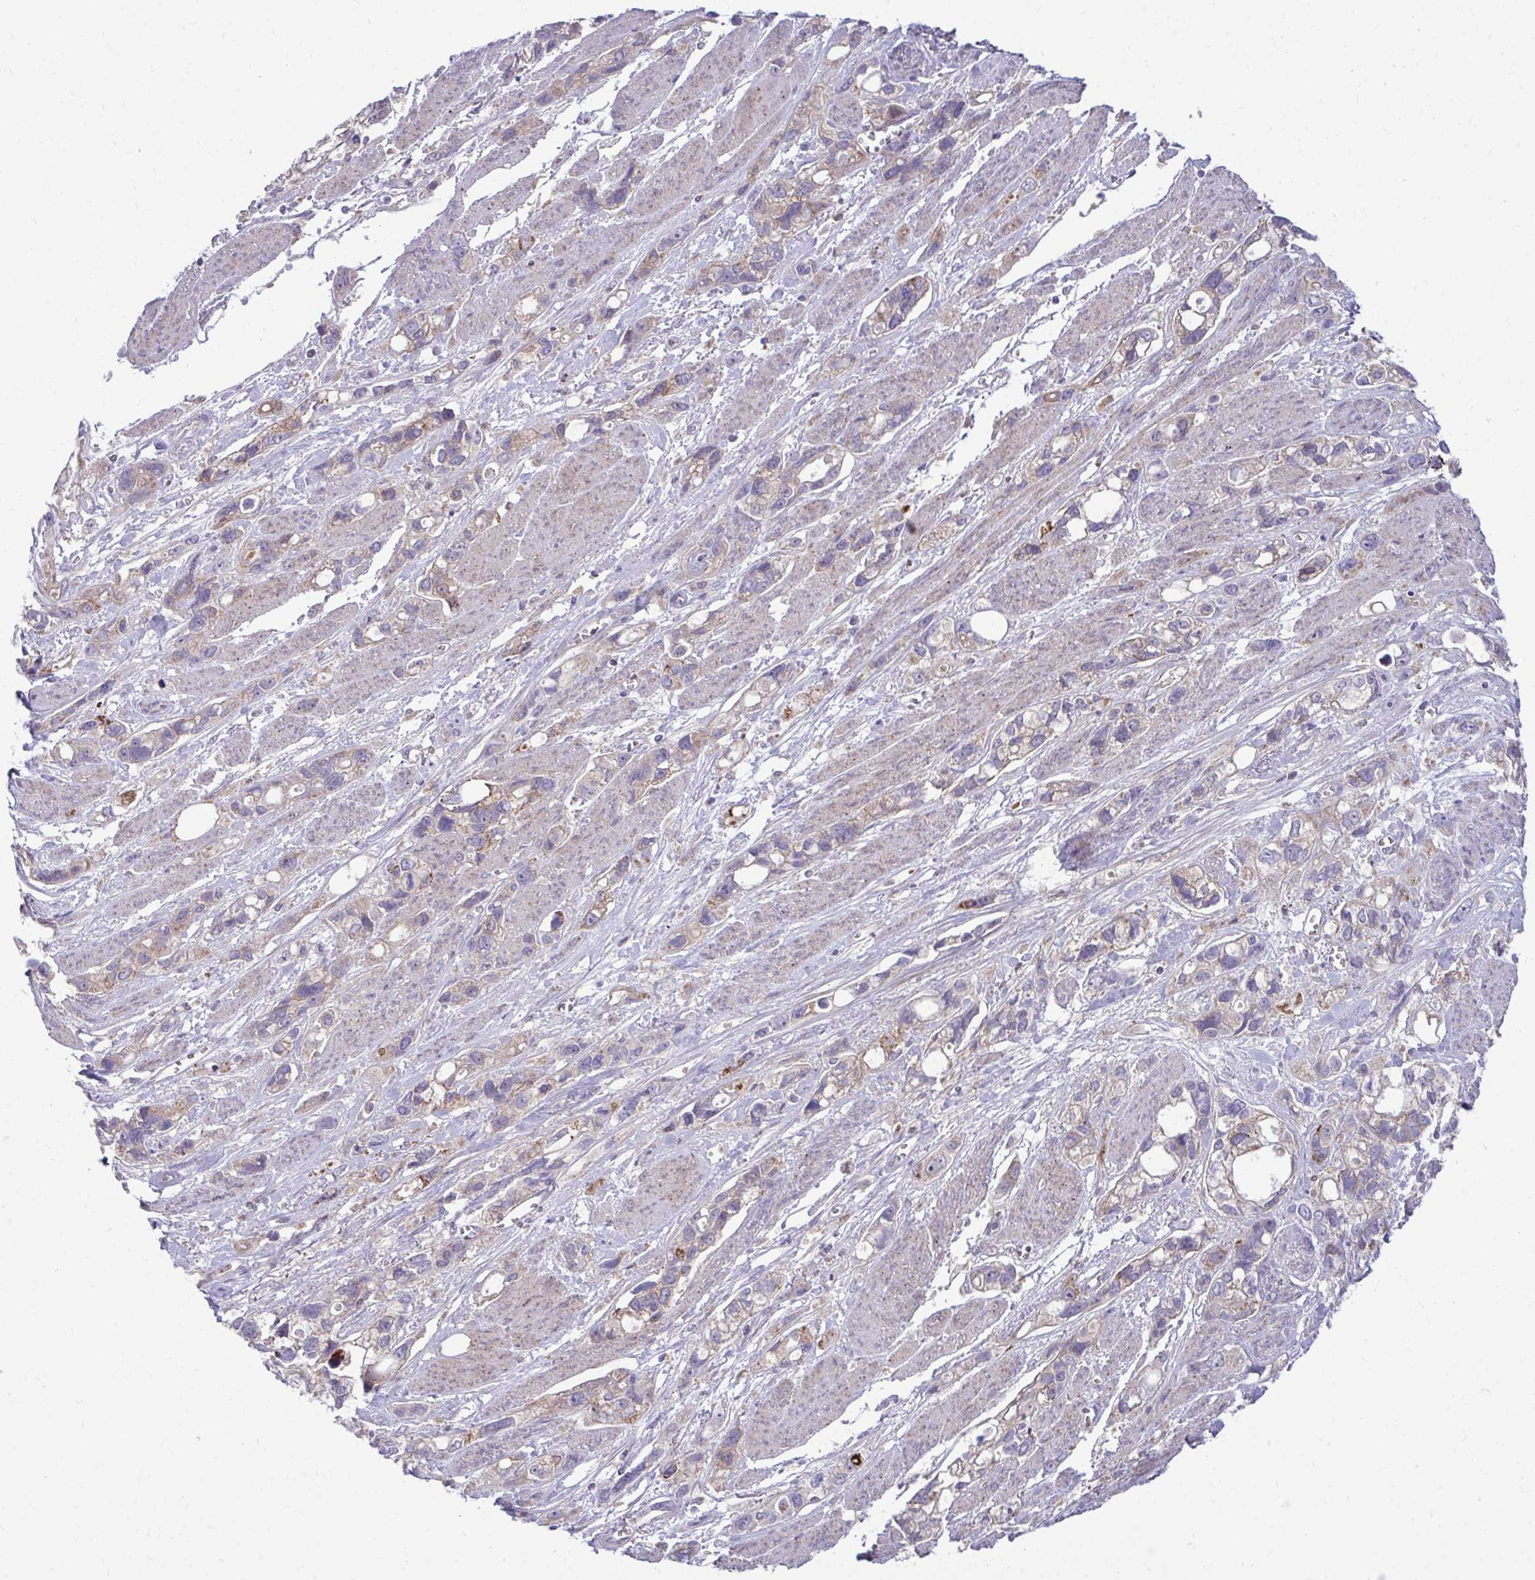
{"staining": {"intensity": "weak", "quantity": "25%-75%", "location": "cytoplasmic/membranous"}, "tissue": "stomach cancer", "cell_type": "Tumor cells", "image_type": "cancer", "snomed": [{"axis": "morphology", "description": "Adenocarcinoma, NOS"}, {"axis": "topography", "description": "Stomach, upper"}], "caption": "A micrograph showing weak cytoplasmic/membranous staining in about 25%-75% of tumor cells in stomach adenocarcinoma, as visualized by brown immunohistochemical staining.", "gene": "C16orf54", "patient": {"sex": "female", "age": 81}}